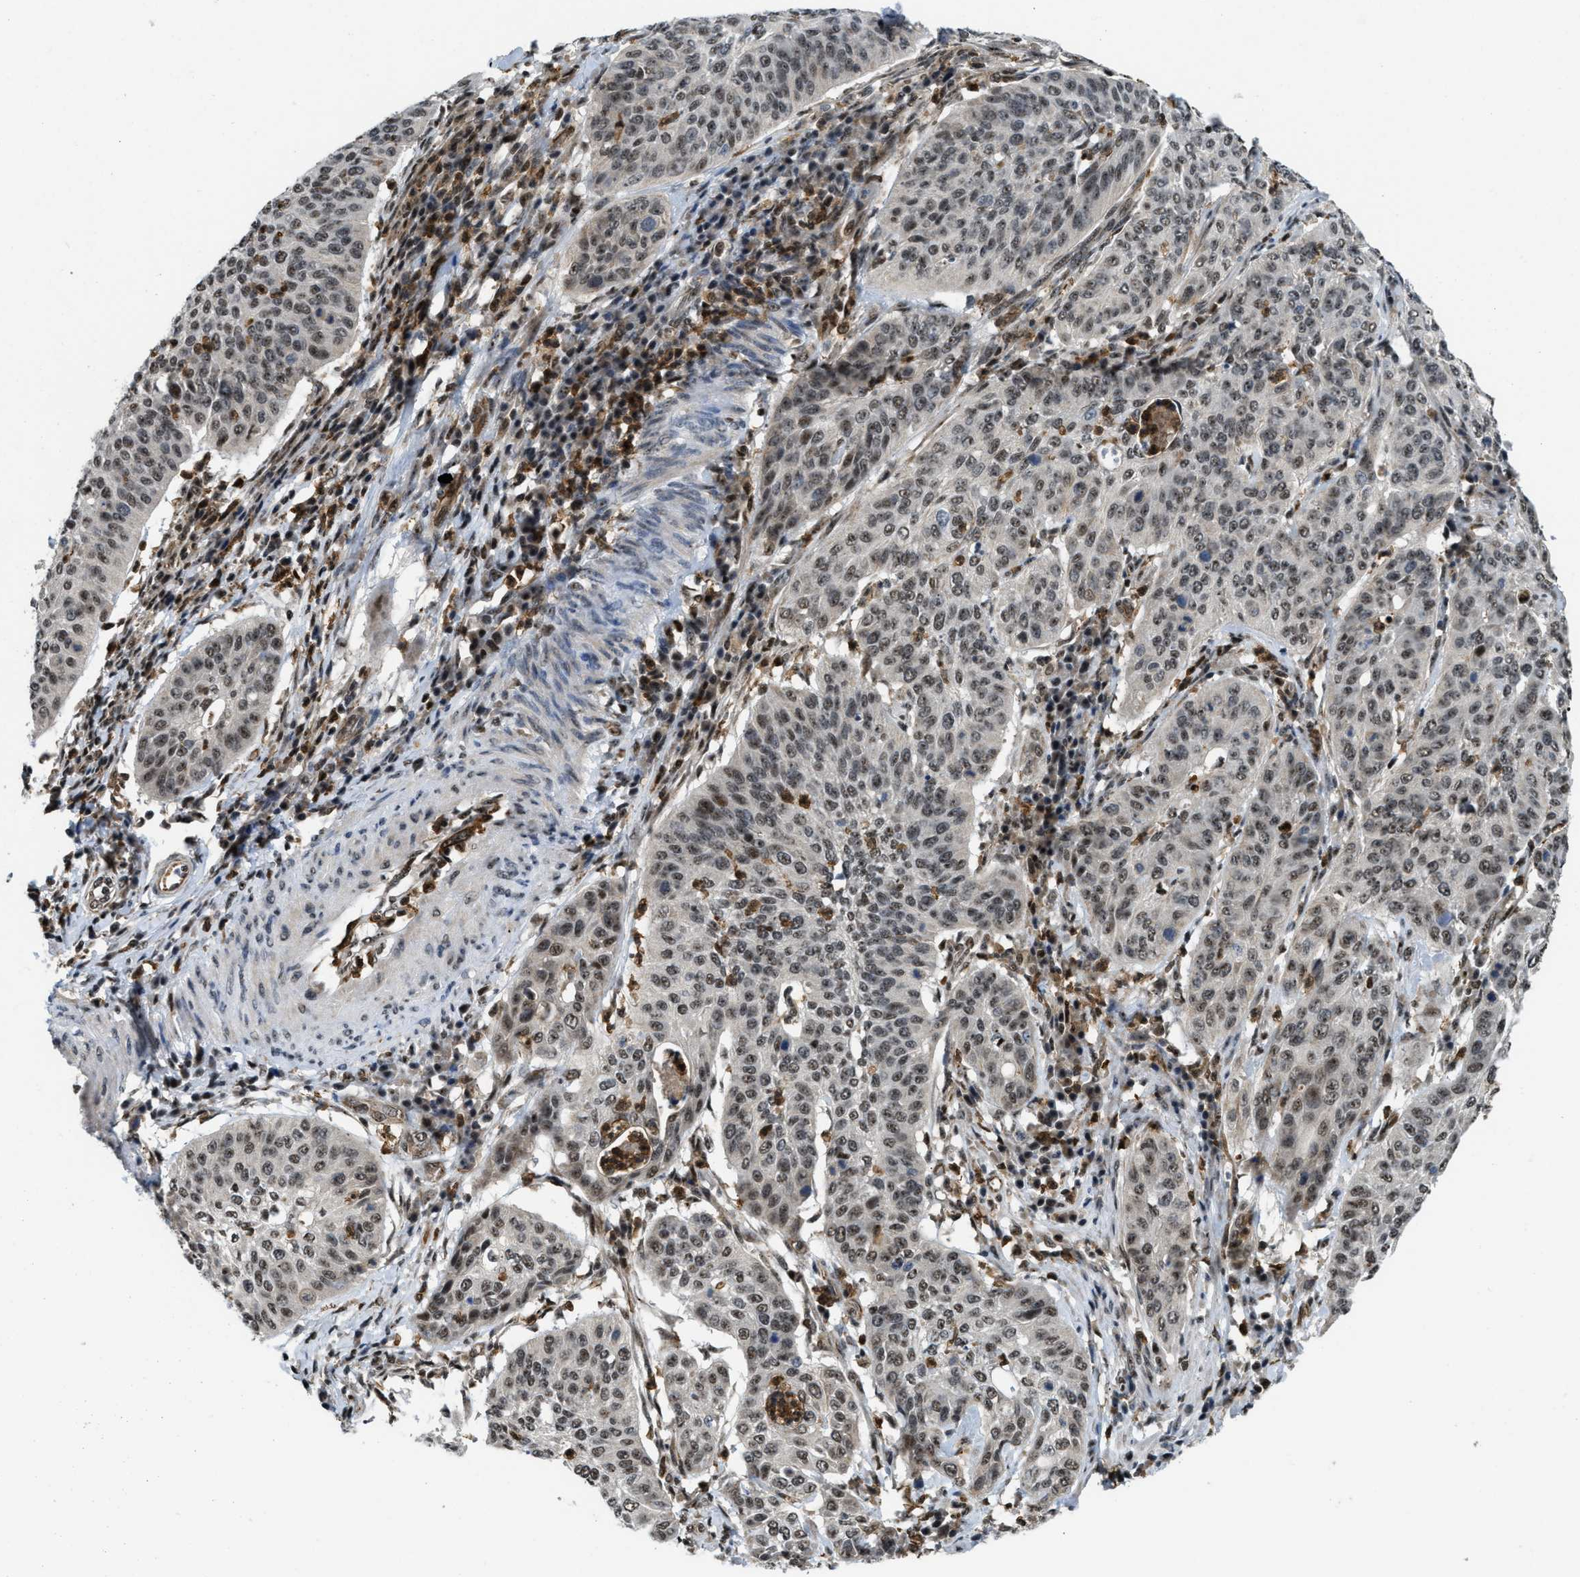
{"staining": {"intensity": "weak", "quantity": ">75%", "location": "nuclear"}, "tissue": "cervical cancer", "cell_type": "Tumor cells", "image_type": "cancer", "snomed": [{"axis": "morphology", "description": "Normal tissue, NOS"}, {"axis": "morphology", "description": "Squamous cell carcinoma, NOS"}, {"axis": "topography", "description": "Cervix"}], "caption": "Immunohistochemistry image of neoplastic tissue: human cervical squamous cell carcinoma stained using immunohistochemistry demonstrates low levels of weak protein expression localized specifically in the nuclear of tumor cells, appearing as a nuclear brown color.", "gene": "E2F1", "patient": {"sex": "female", "age": 39}}